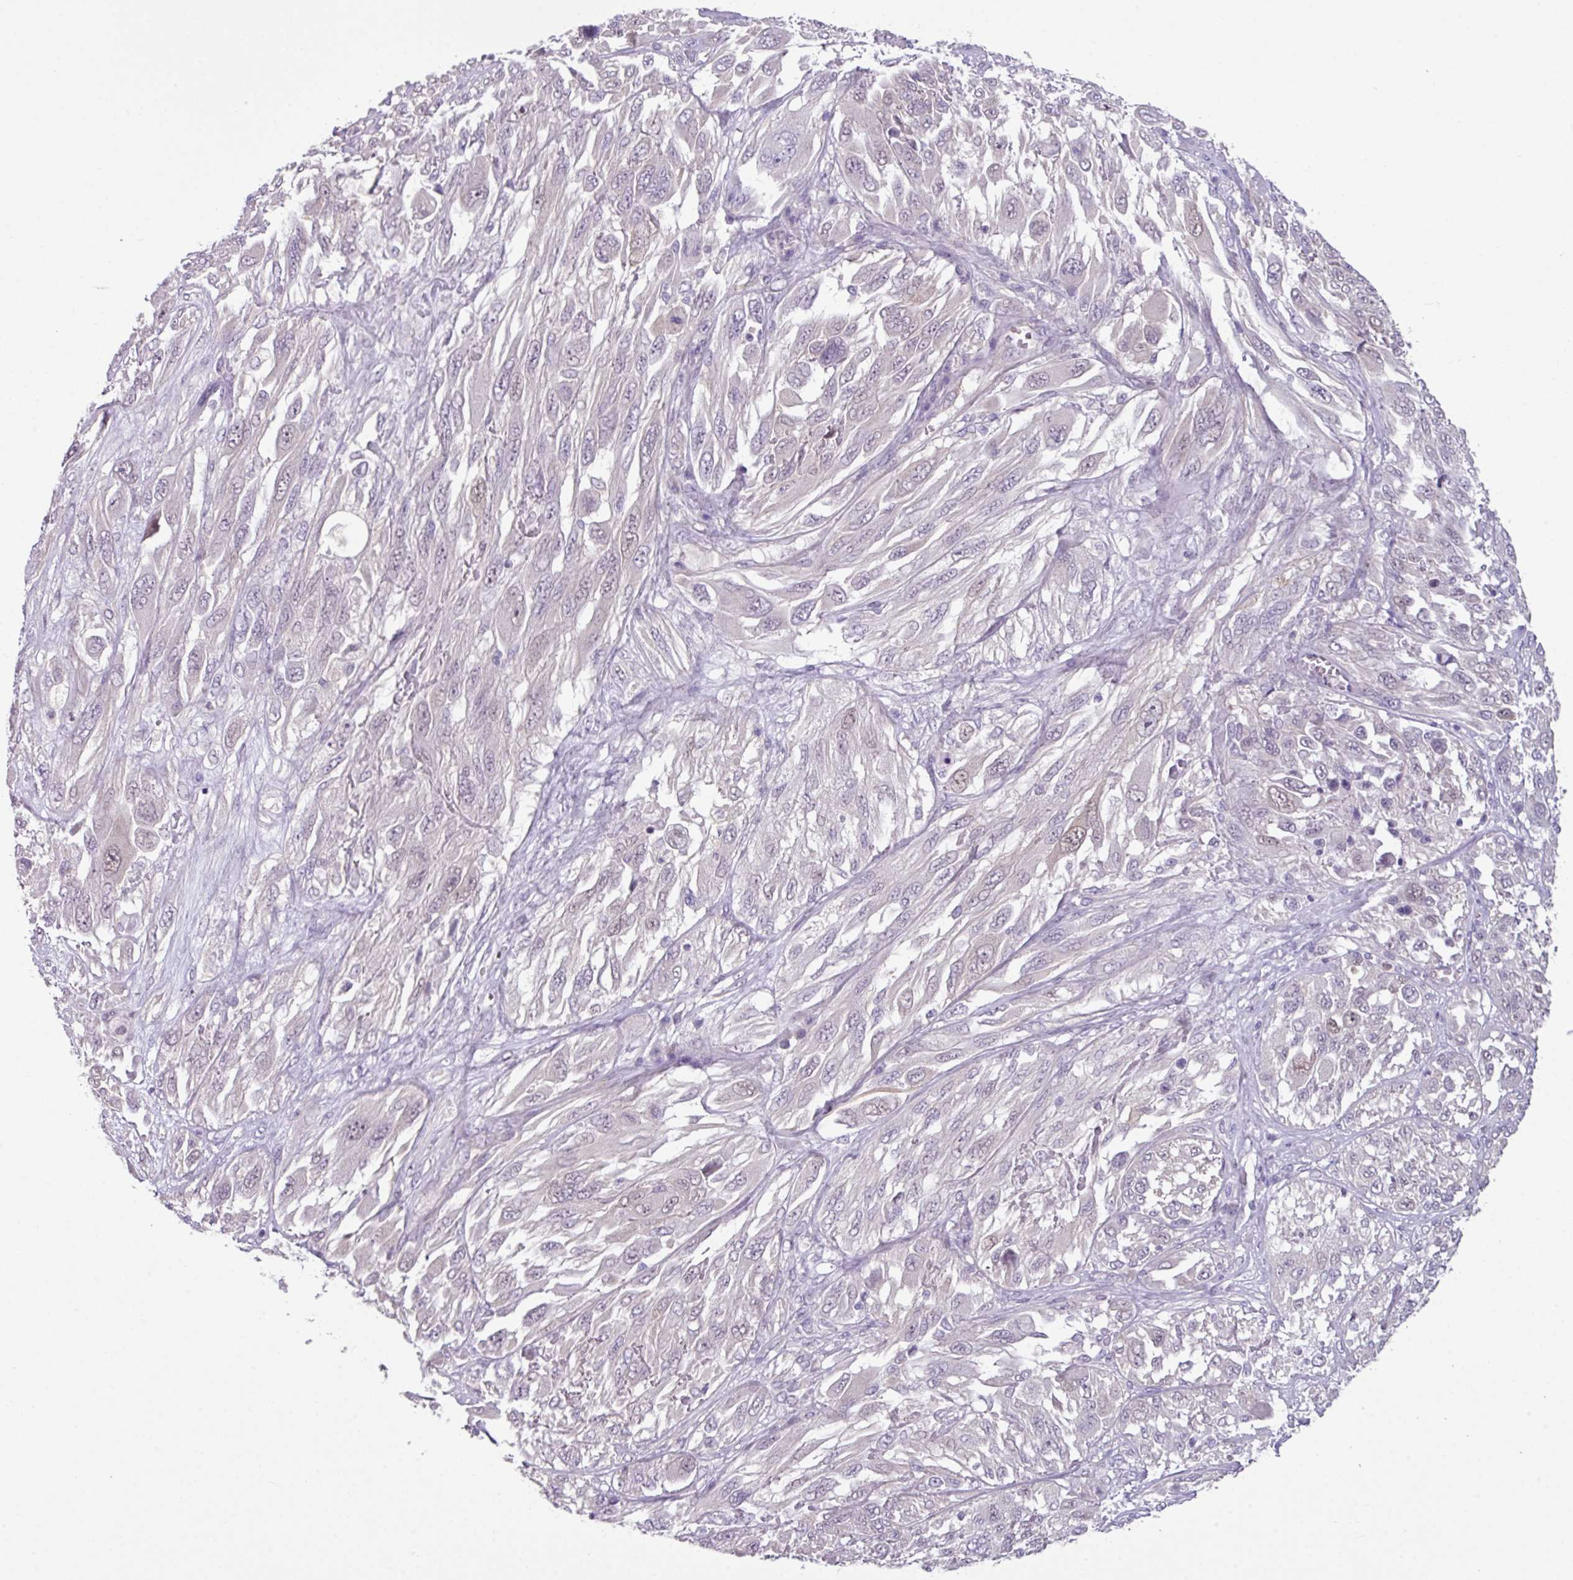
{"staining": {"intensity": "negative", "quantity": "none", "location": "none"}, "tissue": "melanoma", "cell_type": "Tumor cells", "image_type": "cancer", "snomed": [{"axis": "morphology", "description": "Malignant melanoma, NOS"}, {"axis": "topography", "description": "Skin"}], "caption": "Immunohistochemical staining of human malignant melanoma exhibits no significant staining in tumor cells.", "gene": "TTLL12", "patient": {"sex": "female", "age": 91}}